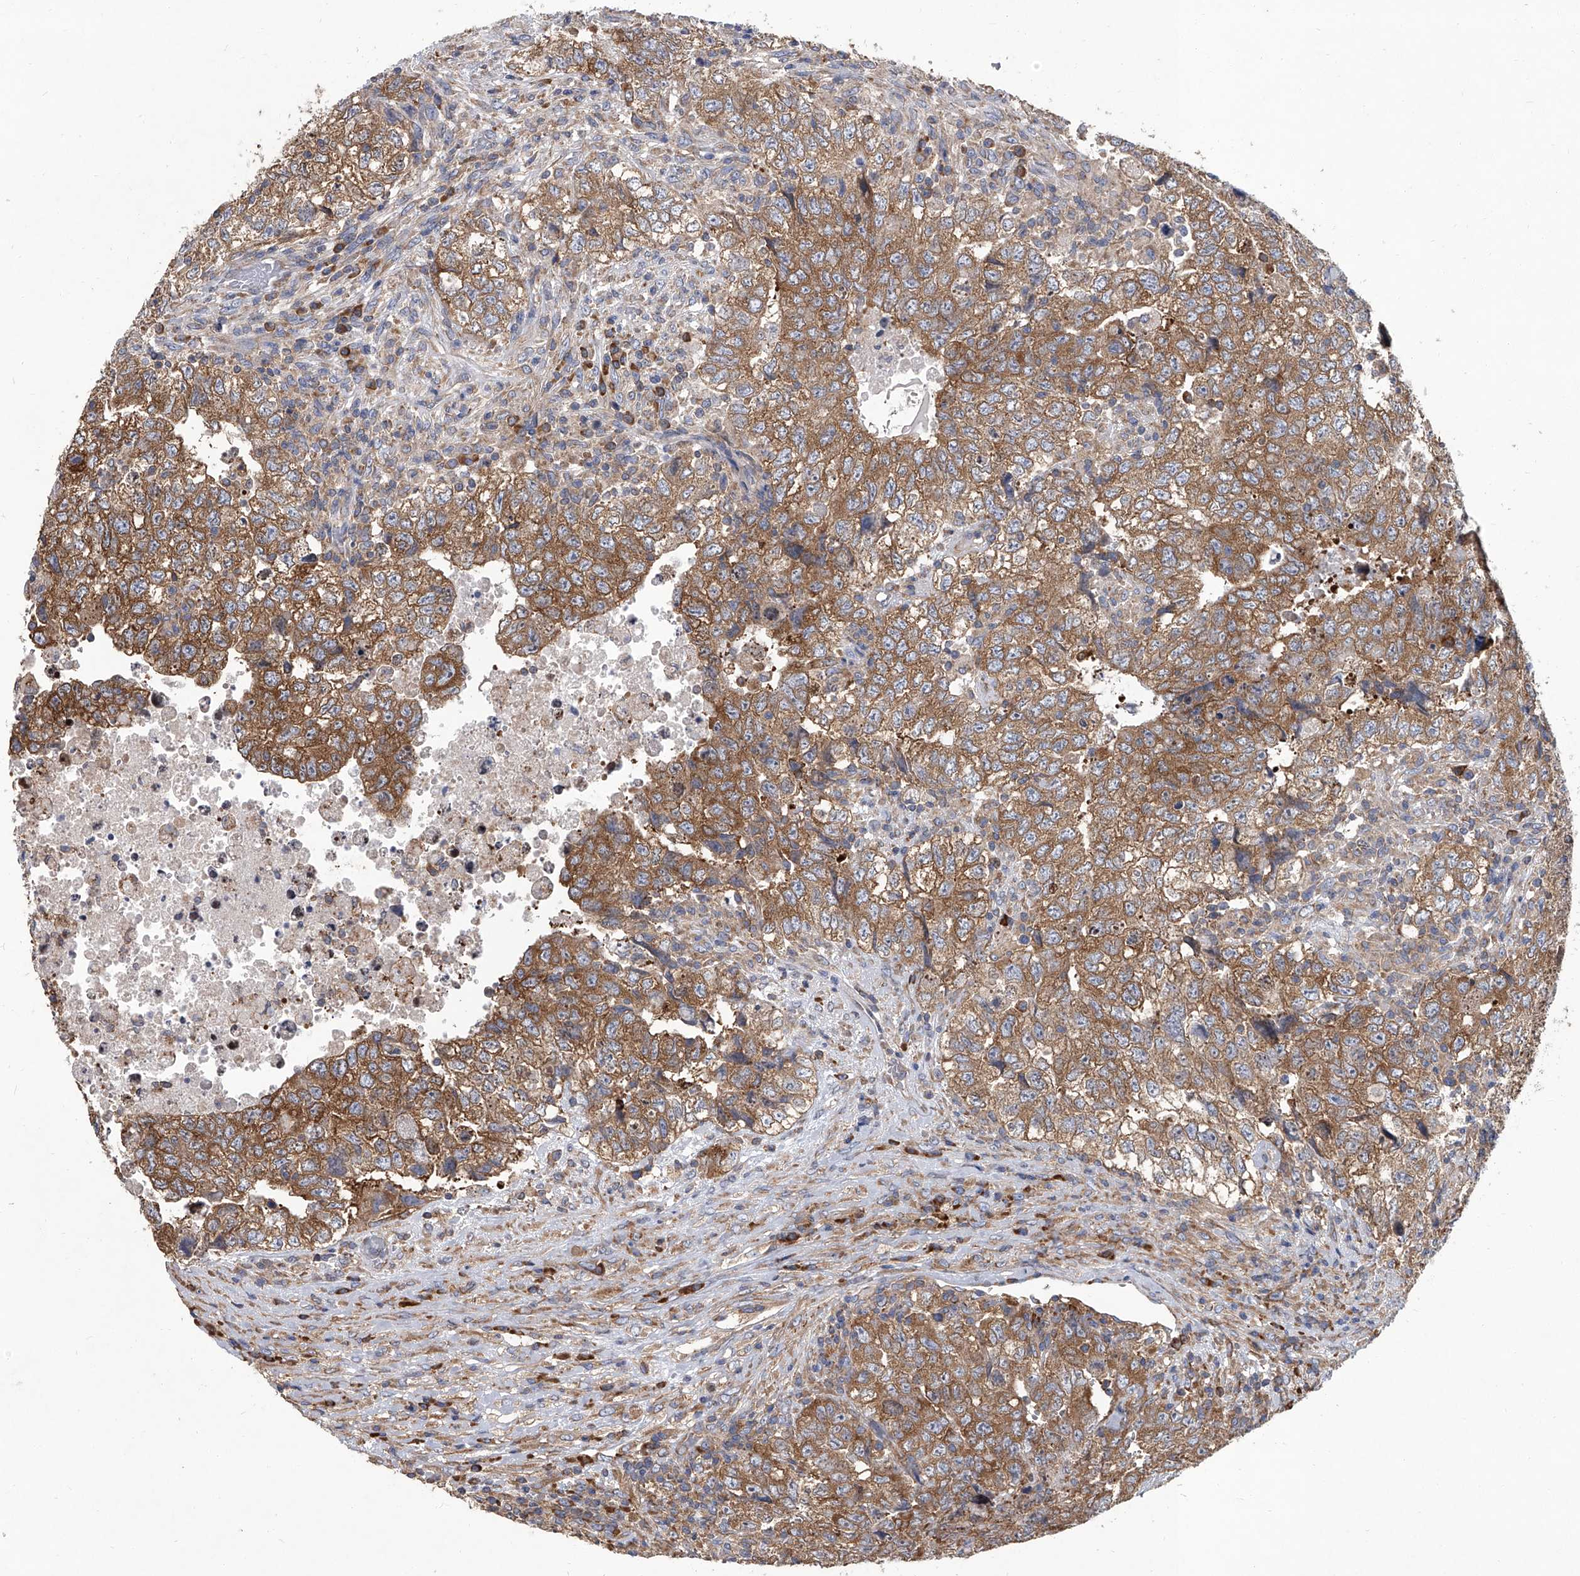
{"staining": {"intensity": "strong", "quantity": ">75%", "location": "cytoplasmic/membranous"}, "tissue": "testis cancer", "cell_type": "Tumor cells", "image_type": "cancer", "snomed": [{"axis": "morphology", "description": "Carcinoma, Embryonal, NOS"}, {"axis": "topography", "description": "Testis"}], "caption": "This is an image of immunohistochemistry (IHC) staining of embryonal carcinoma (testis), which shows strong expression in the cytoplasmic/membranous of tumor cells.", "gene": "EIF2S2", "patient": {"sex": "male", "age": 37}}